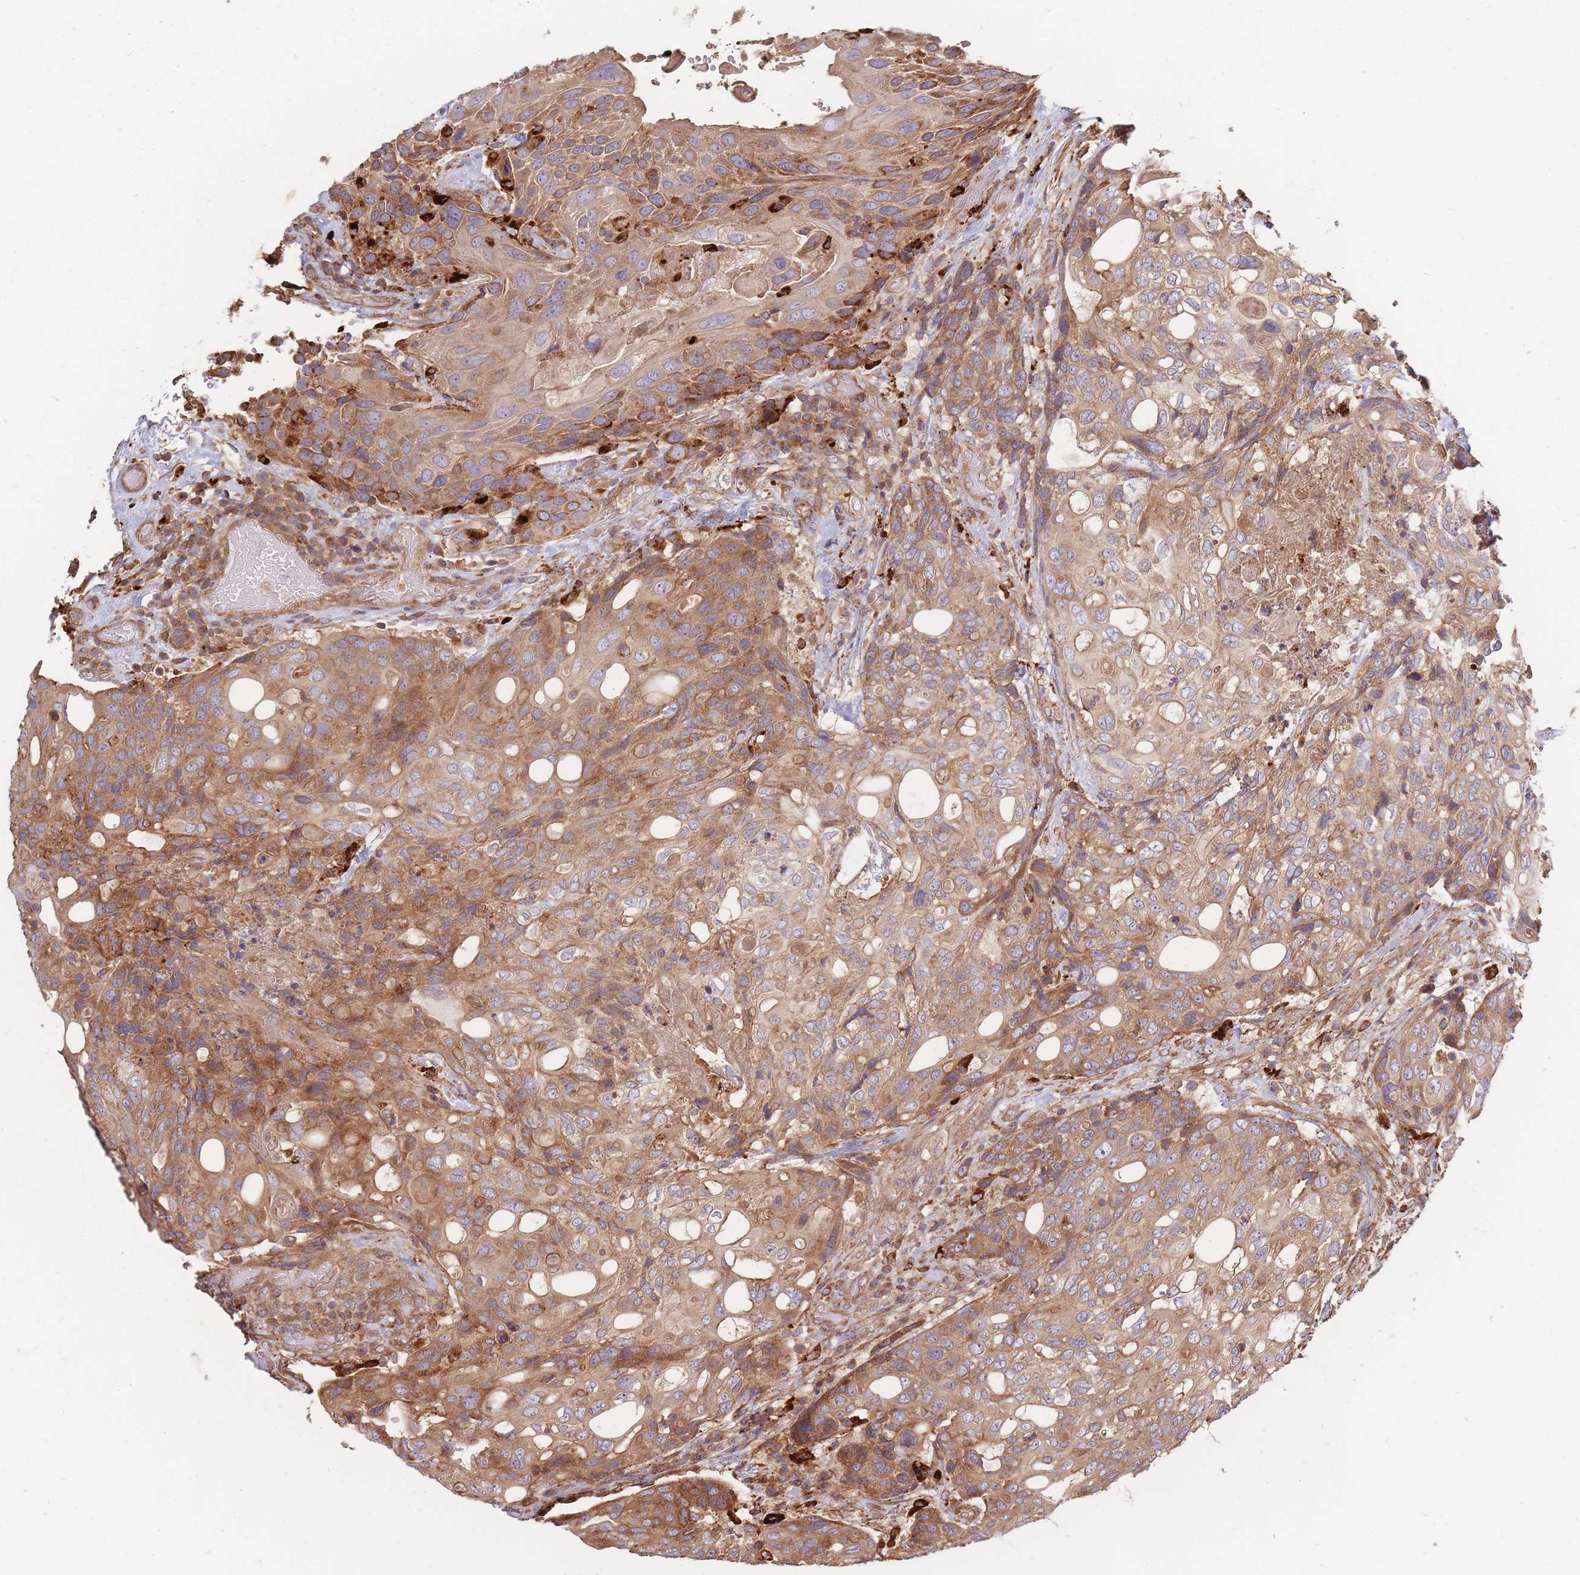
{"staining": {"intensity": "moderate", "quantity": ">75%", "location": "cytoplasmic/membranous"}, "tissue": "urothelial cancer", "cell_type": "Tumor cells", "image_type": "cancer", "snomed": [{"axis": "morphology", "description": "Urothelial carcinoma, High grade"}, {"axis": "topography", "description": "Urinary bladder"}], "caption": "Human urothelial carcinoma (high-grade) stained with a brown dye exhibits moderate cytoplasmic/membranous positive staining in about >75% of tumor cells.", "gene": "RASSF2", "patient": {"sex": "female", "age": 70}}